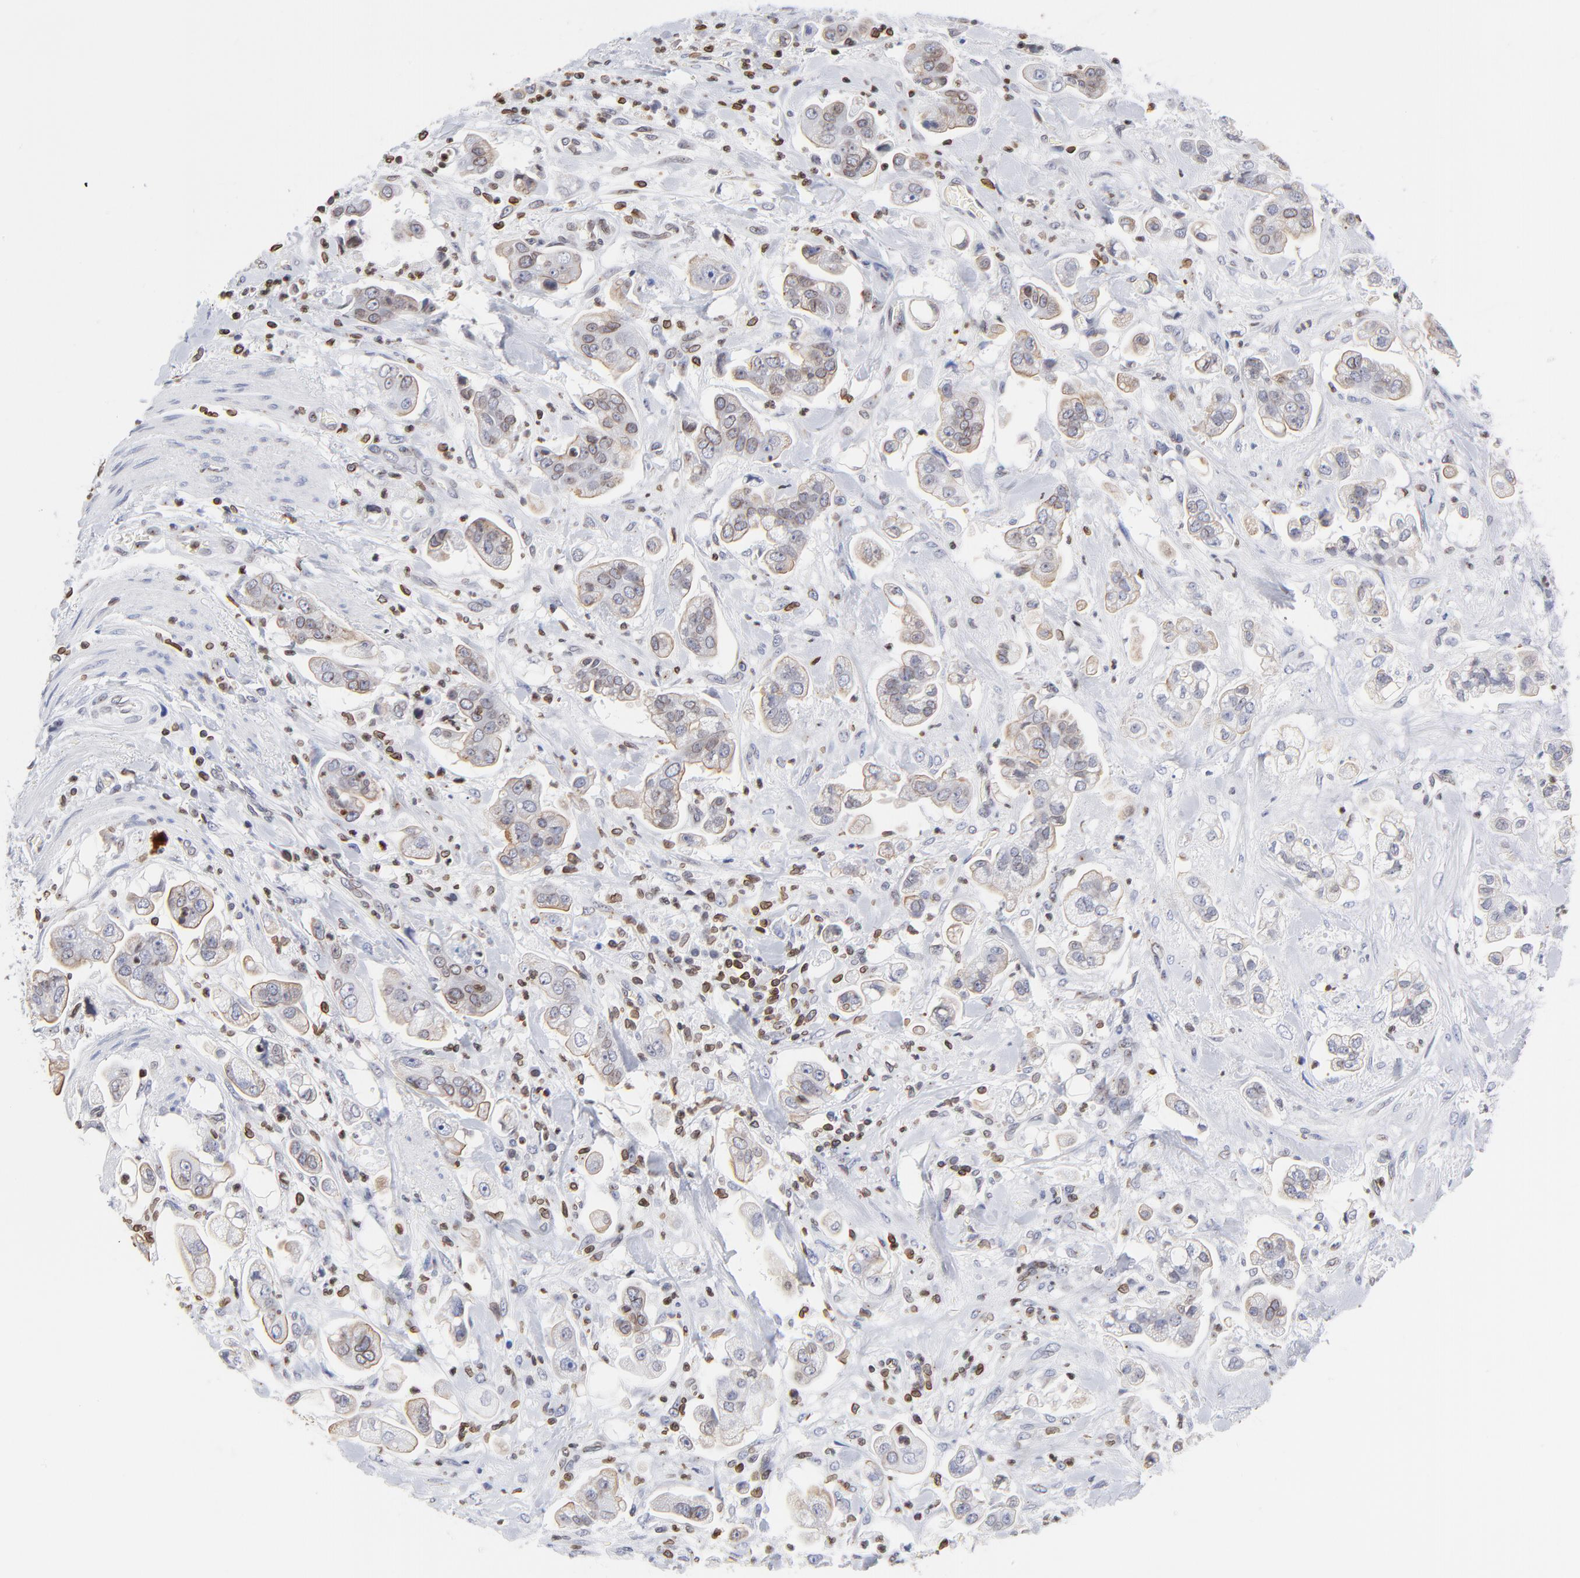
{"staining": {"intensity": "weak", "quantity": ">75%", "location": "cytoplasmic/membranous"}, "tissue": "stomach cancer", "cell_type": "Tumor cells", "image_type": "cancer", "snomed": [{"axis": "morphology", "description": "Adenocarcinoma, NOS"}, {"axis": "topography", "description": "Stomach"}], "caption": "A photomicrograph of stomach cancer stained for a protein demonstrates weak cytoplasmic/membranous brown staining in tumor cells.", "gene": "THAP7", "patient": {"sex": "male", "age": 62}}